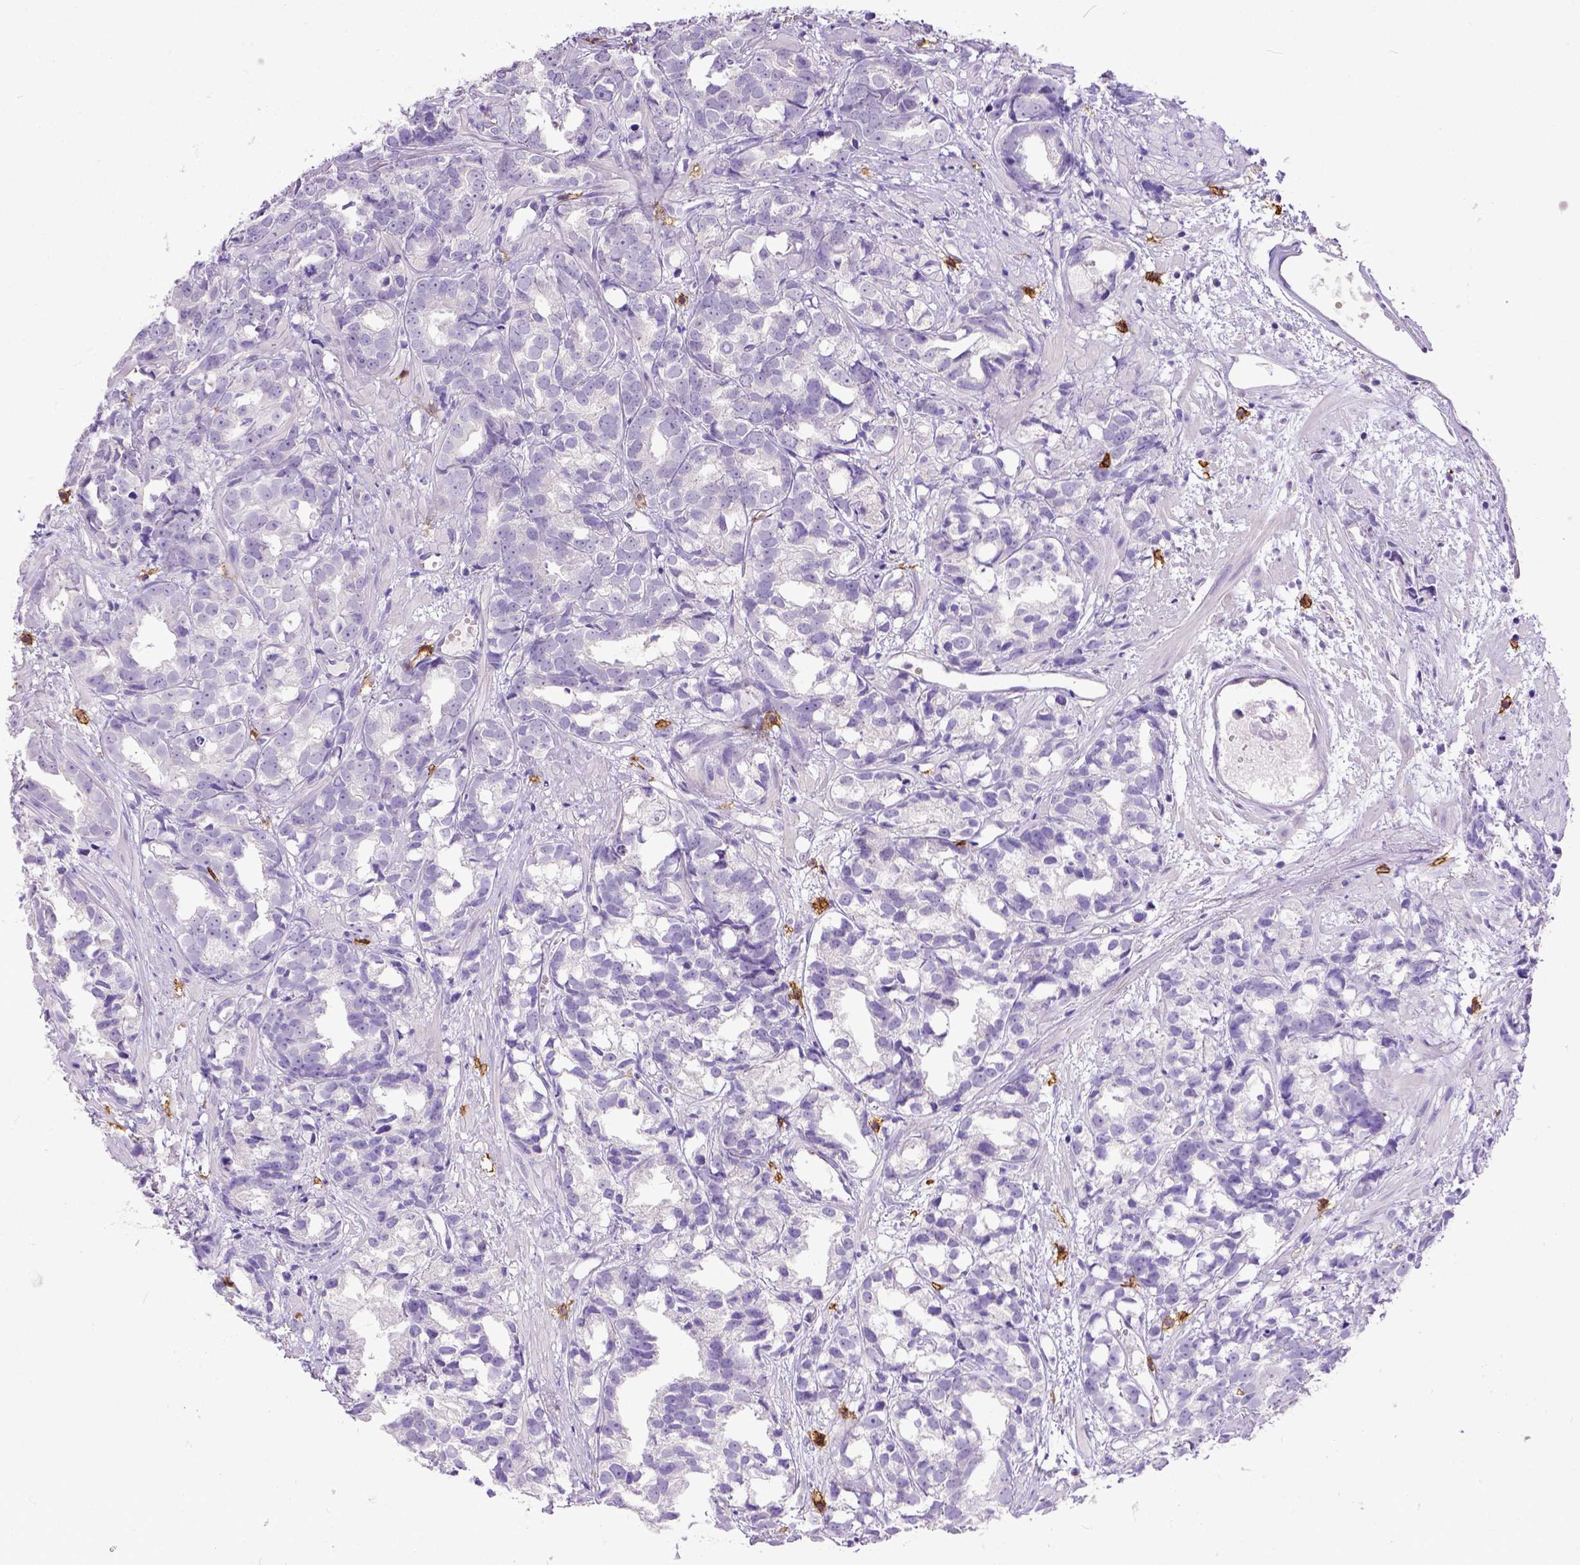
{"staining": {"intensity": "negative", "quantity": "none", "location": "none"}, "tissue": "prostate cancer", "cell_type": "Tumor cells", "image_type": "cancer", "snomed": [{"axis": "morphology", "description": "Adenocarcinoma, High grade"}, {"axis": "topography", "description": "Prostate"}], "caption": "Protein analysis of high-grade adenocarcinoma (prostate) shows no significant staining in tumor cells. (DAB IHC, high magnification).", "gene": "KIT", "patient": {"sex": "male", "age": 79}}